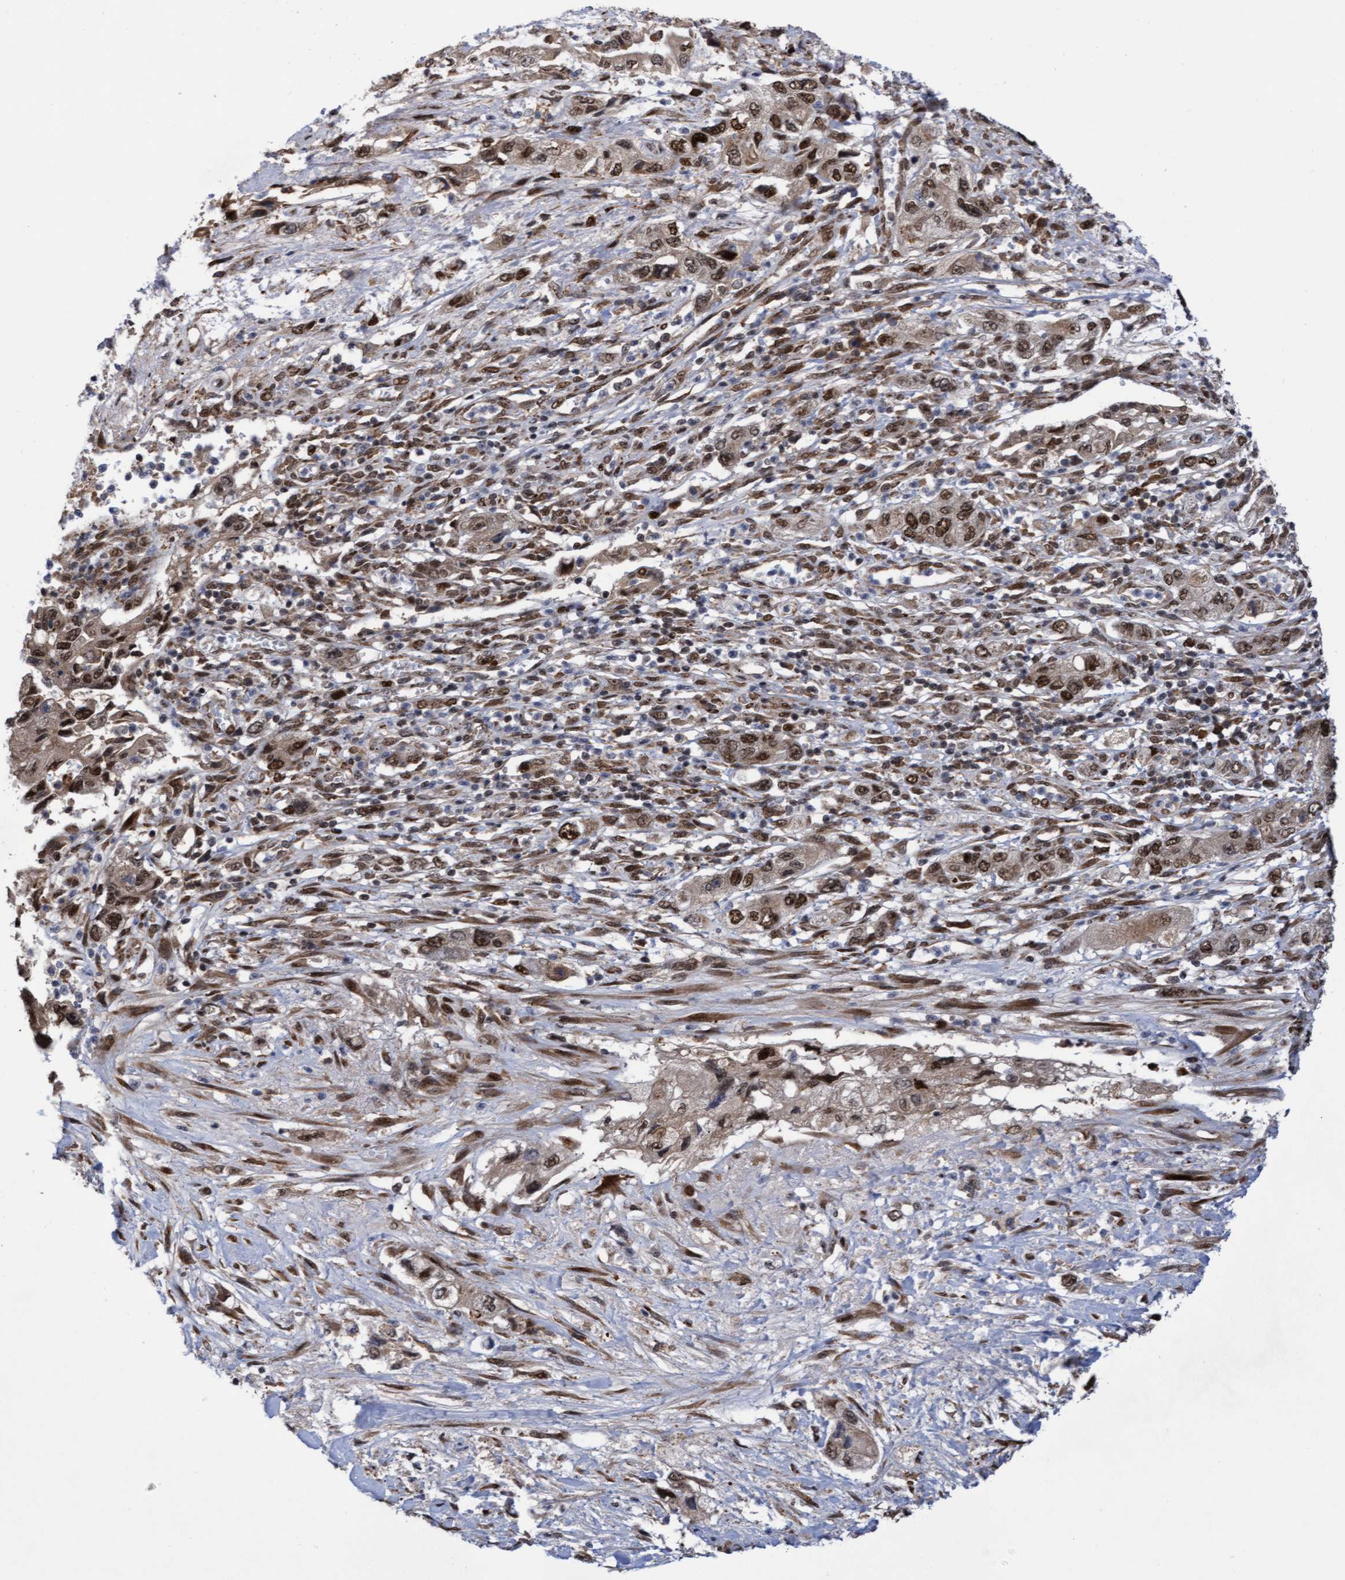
{"staining": {"intensity": "moderate", "quantity": ">75%", "location": "cytoplasmic/membranous,nuclear"}, "tissue": "pancreatic cancer", "cell_type": "Tumor cells", "image_type": "cancer", "snomed": [{"axis": "morphology", "description": "Adenocarcinoma, NOS"}, {"axis": "topography", "description": "Pancreas"}], "caption": "A high-resolution micrograph shows IHC staining of pancreatic cancer (adenocarcinoma), which exhibits moderate cytoplasmic/membranous and nuclear expression in approximately >75% of tumor cells.", "gene": "TANC2", "patient": {"sex": "female", "age": 73}}